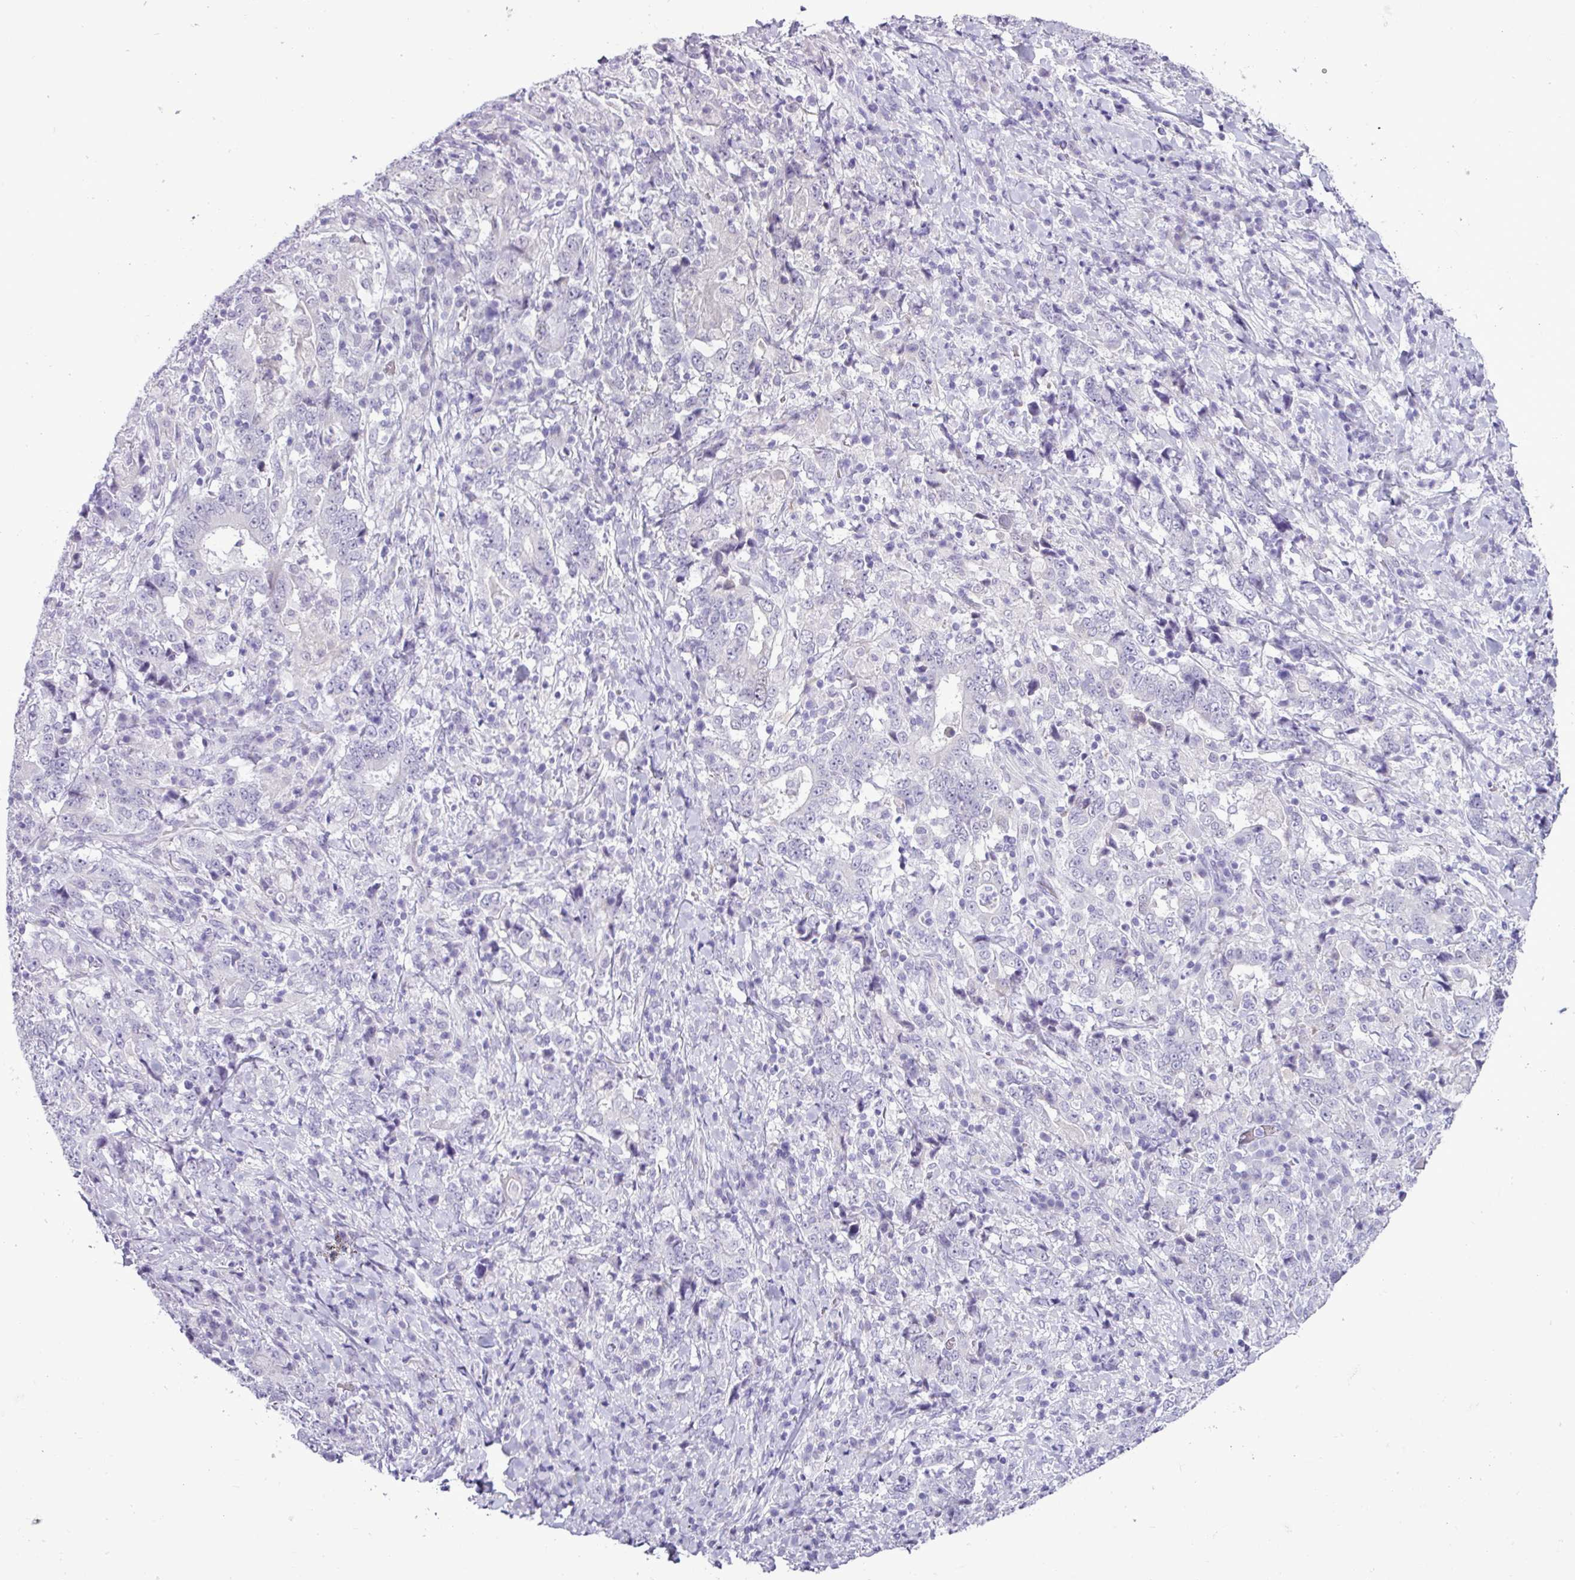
{"staining": {"intensity": "negative", "quantity": "none", "location": "none"}, "tissue": "stomach cancer", "cell_type": "Tumor cells", "image_type": "cancer", "snomed": [{"axis": "morphology", "description": "Normal tissue, NOS"}, {"axis": "morphology", "description": "Adenocarcinoma, NOS"}, {"axis": "topography", "description": "Stomach, upper"}, {"axis": "topography", "description": "Stomach"}], "caption": "This is a histopathology image of immunohistochemistry staining of stomach adenocarcinoma, which shows no staining in tumor cells.", "gene": "ALDH3A1", "patient": {"sex": "male", "age": 59}}